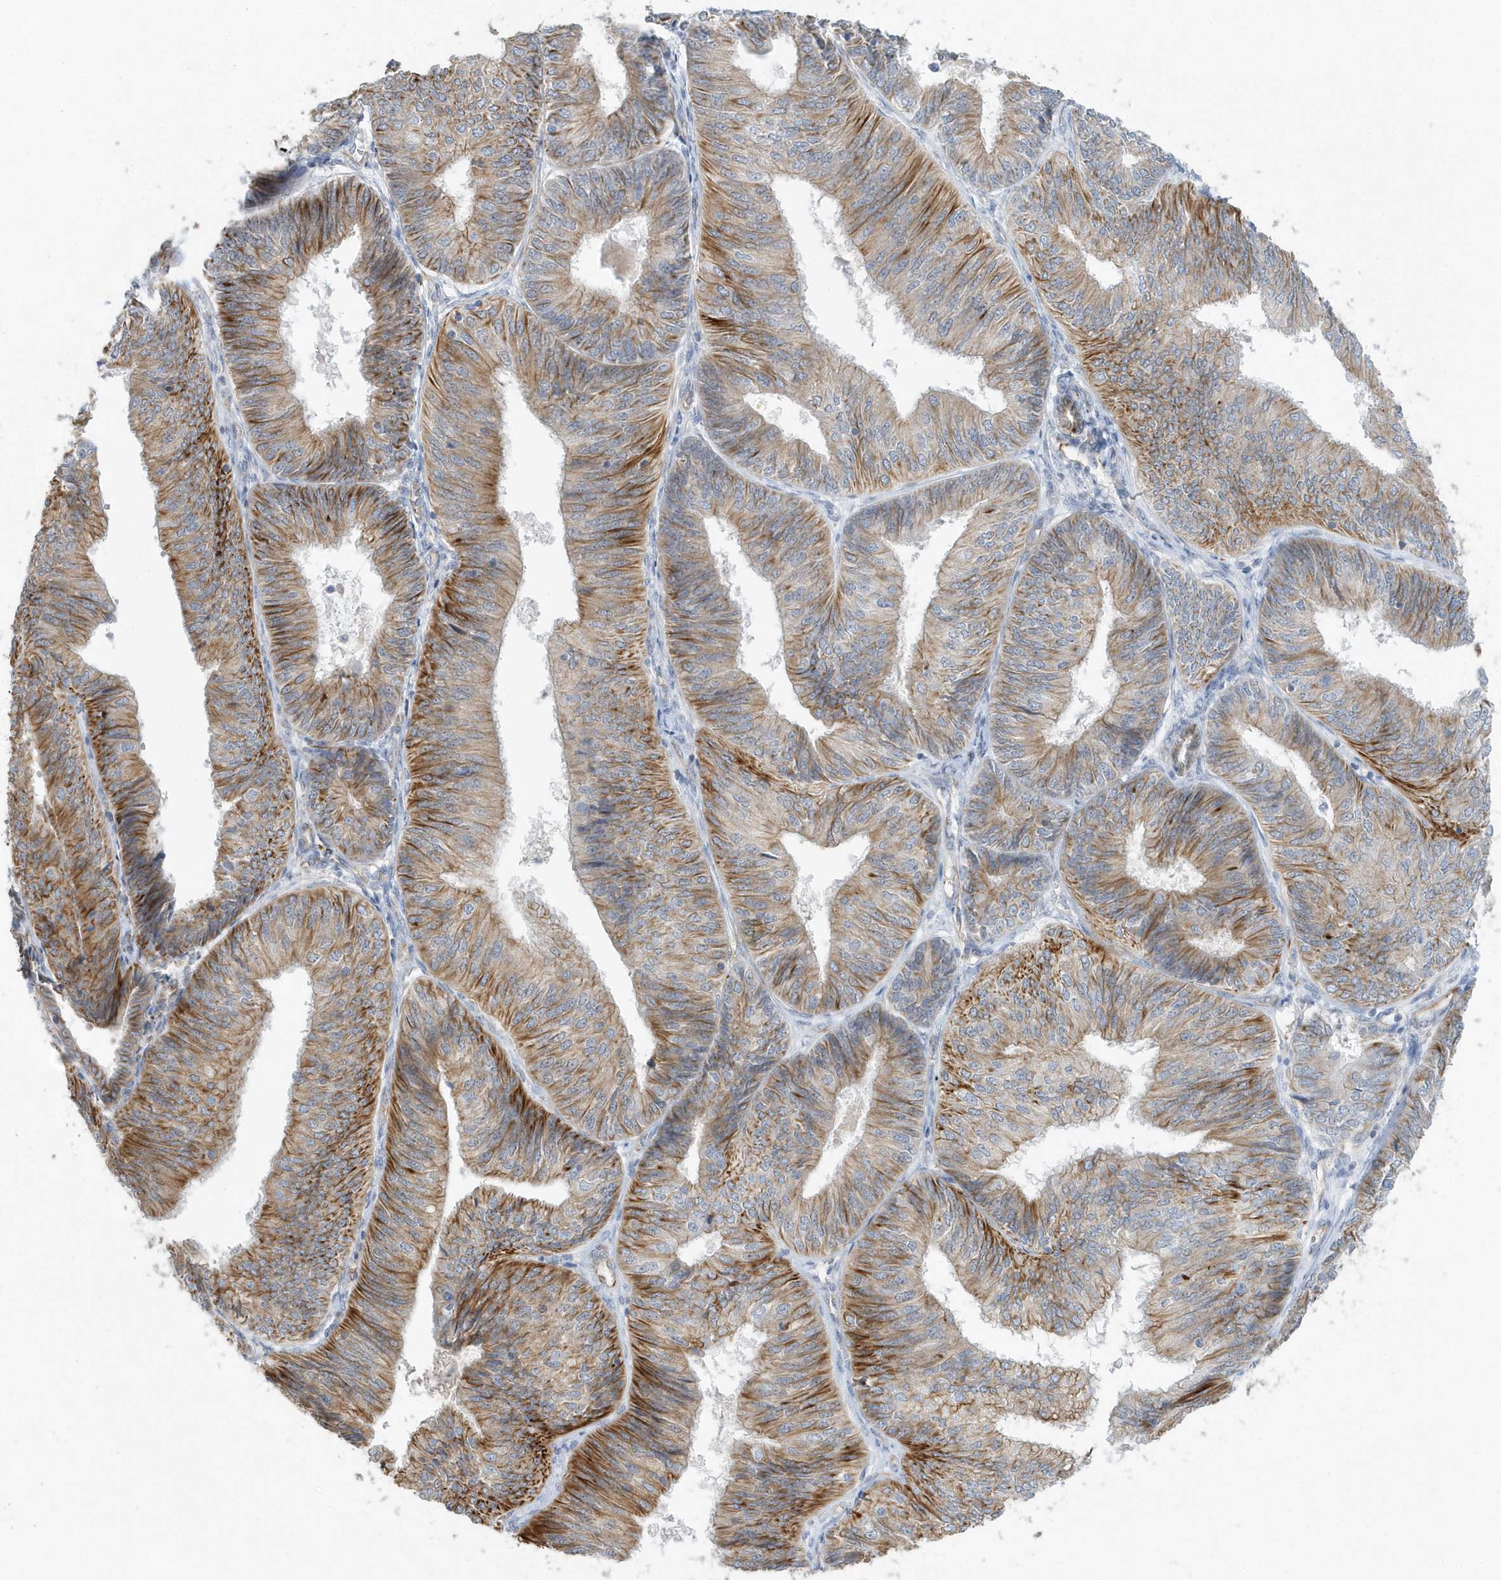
{"staining": {"intensity": "strong", "quantity": ">75%", "location": "cytoplasmic/membranous"}, "tissue": "endometrial cancer", "cell_type": "Tumor cells", "image_type": "cancer", "snomed": [{"axis": "morphology", "description": "Adenocarcinoma, NOS"}, {"axis": "topography", "description": "Endometrium"}], "caption": "Endometrial cancer (adenocarcinoma) stained for a protein (brown) reveals strong cytoplasmic/membranous positive expression in about >75% of tumor cells.", "gene": "RAB17", "patient": {"sex": "female", "age": 58}}